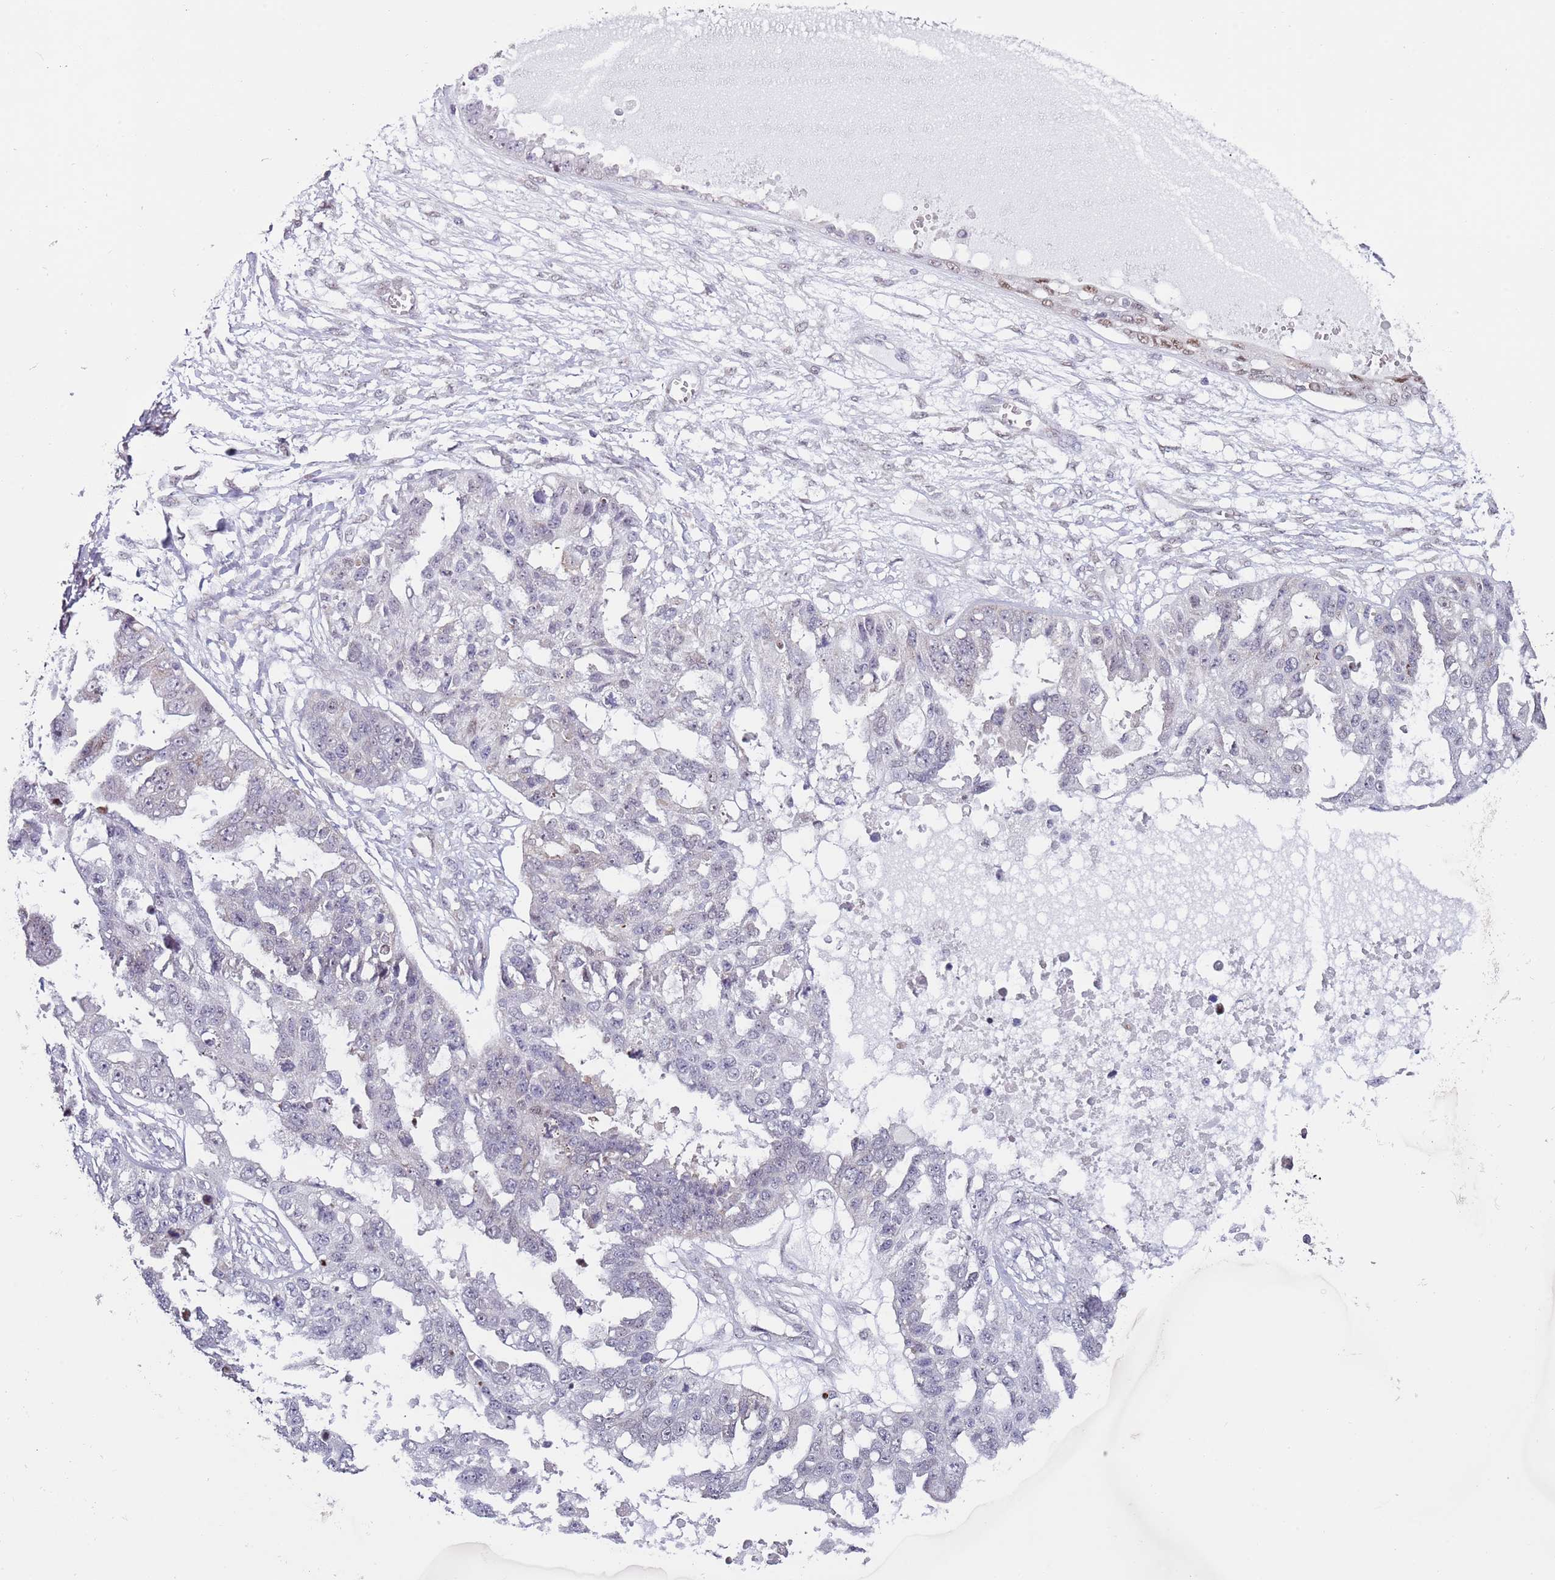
{"staining": {"intensity": "negative", "quantity": "none", "location": "none"}, "tissue": "ovarian cancer", "cell_type": "Tumor cells", "image_type": "cancer", "snomed": [{"axis": "morphology", "description": "Cystadenocarcinoma, serous, NOS"}, {"axis": "topography", "description": "Ovary"}], "caption": "High power microscopy histopathology image of an immunohistochemistry (IHC) micrograph of ovarian serous cystadenocarcinoma, revealing no significant positivity in tumor cells.", "gene": "SLC25A32", "patient": {"sex": "female", "age": 58}}